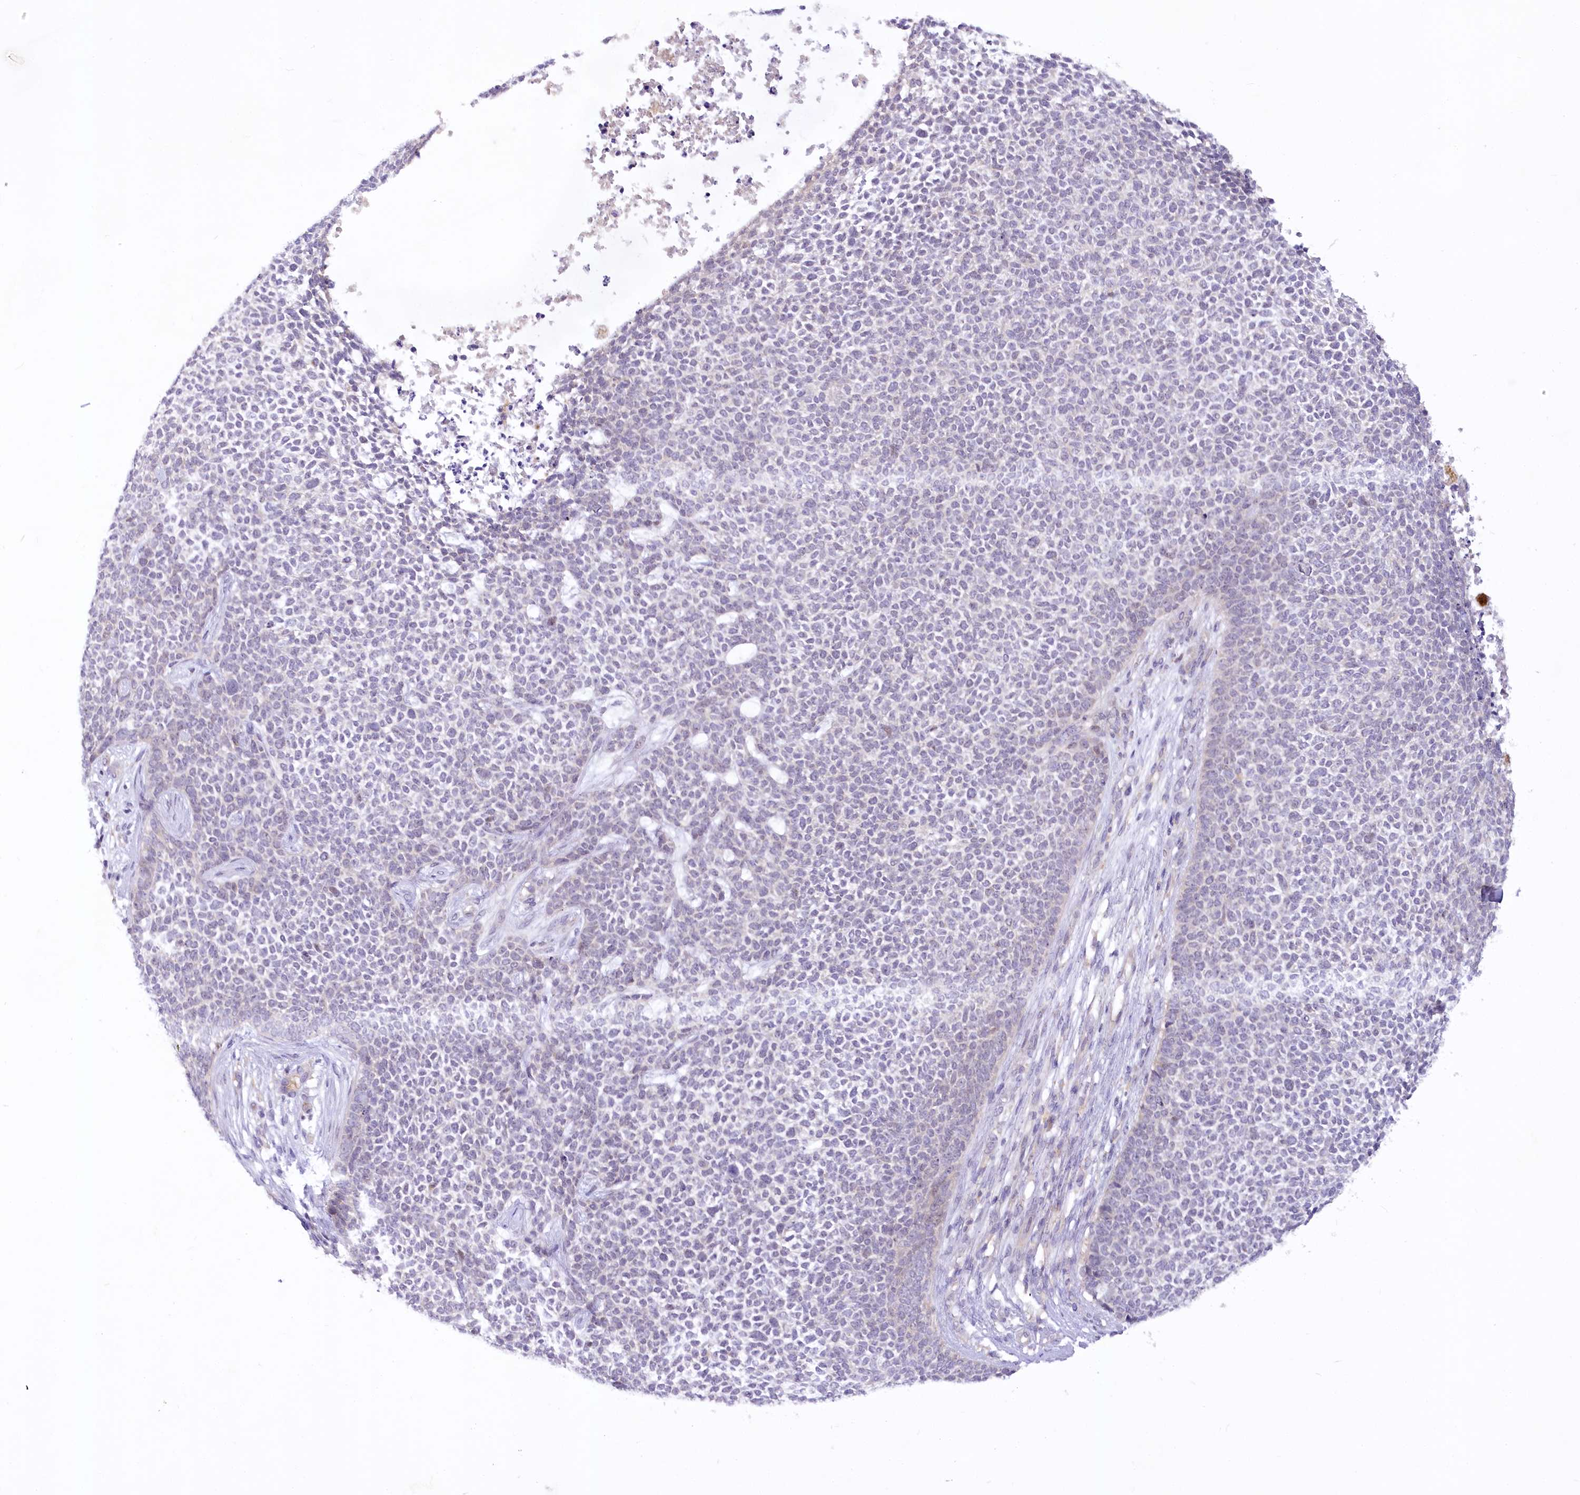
{"staining": {"intensity": "negative", "quantity": "none", "location": "none"}, "tissue": "skin cancer", "cell_type": "Tumor cells", "image_type": "cancer", "snomed": [{"axis": "morphology", "description": "Basal cell carcinoma"}, {"axis": "topography", "description": "Skin"}], "caption": "Tumor cells are negative for brown protein staining in skin cancer (basal cell carcinoma). Brightfield microscopy of immunohistochemistry (IHC) stained with DAB (3,3'-diaminobenzidine) (brown) and hematoxylin (blue), captured at high magnification.", "gene": "EFHC2", "patient": {"sex": "female", "age": 84}}